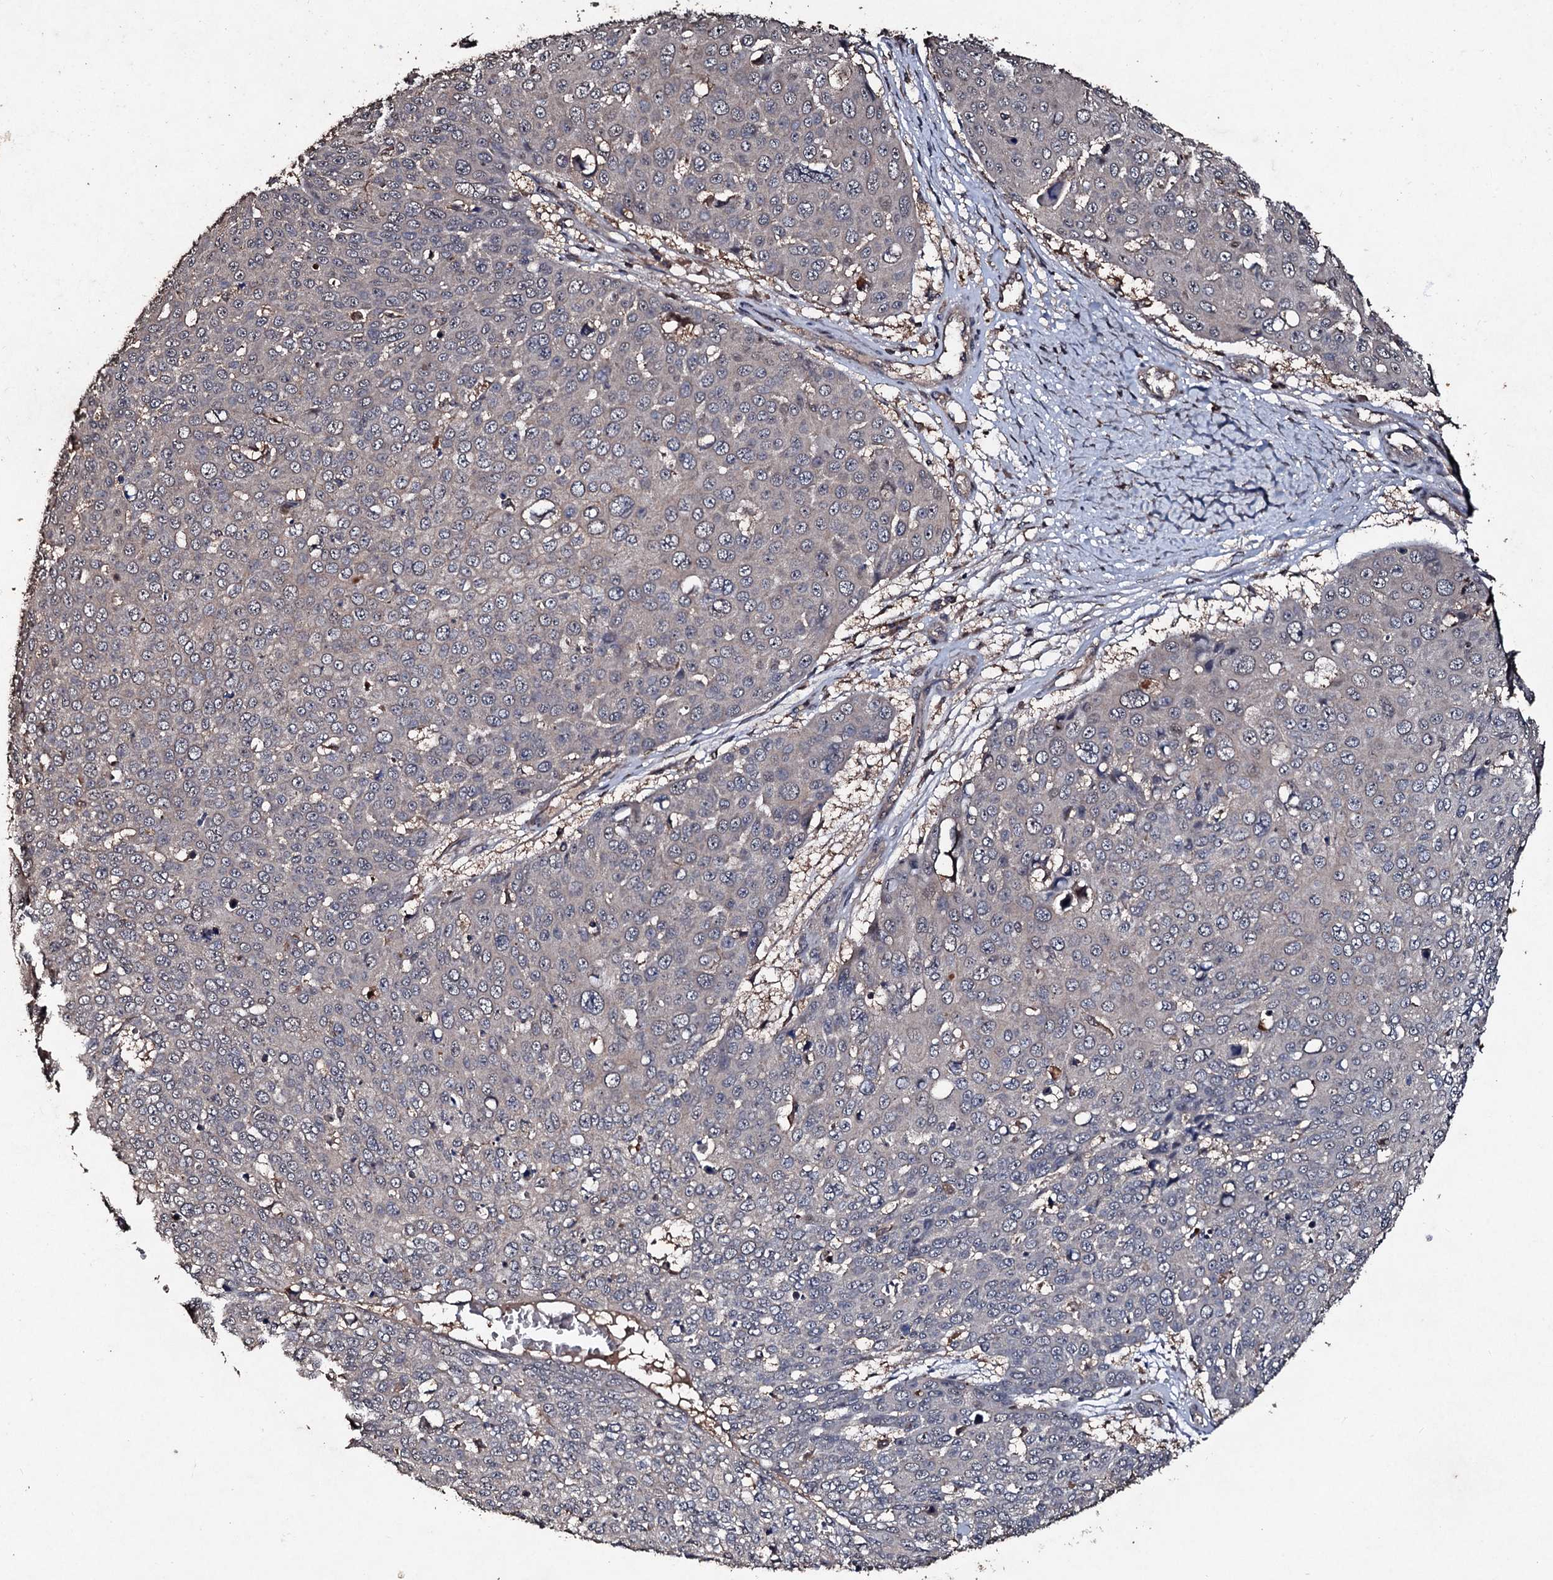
{"staining": {"intensity": "negative", "quantity": "none", "location": "none"}, "tissue": "skin cancer", "cell_type": "Tumor cells", "image_type": "cancer", "snomed": [{"axis": "morphology", "description": "Squamous cell carcinoma, NOS"}, {"axis": "topography", "description": "Skin"}], "caption": "Tumor cells show no significant protein staining in skin cancer. (Brightfield microscopy of DAB (3,3'-diaminobenzidine) immunohistochemistry (IHC) at high magnification).", "gene": "KERA", "patient": {"sex": "male", "age": 71}}